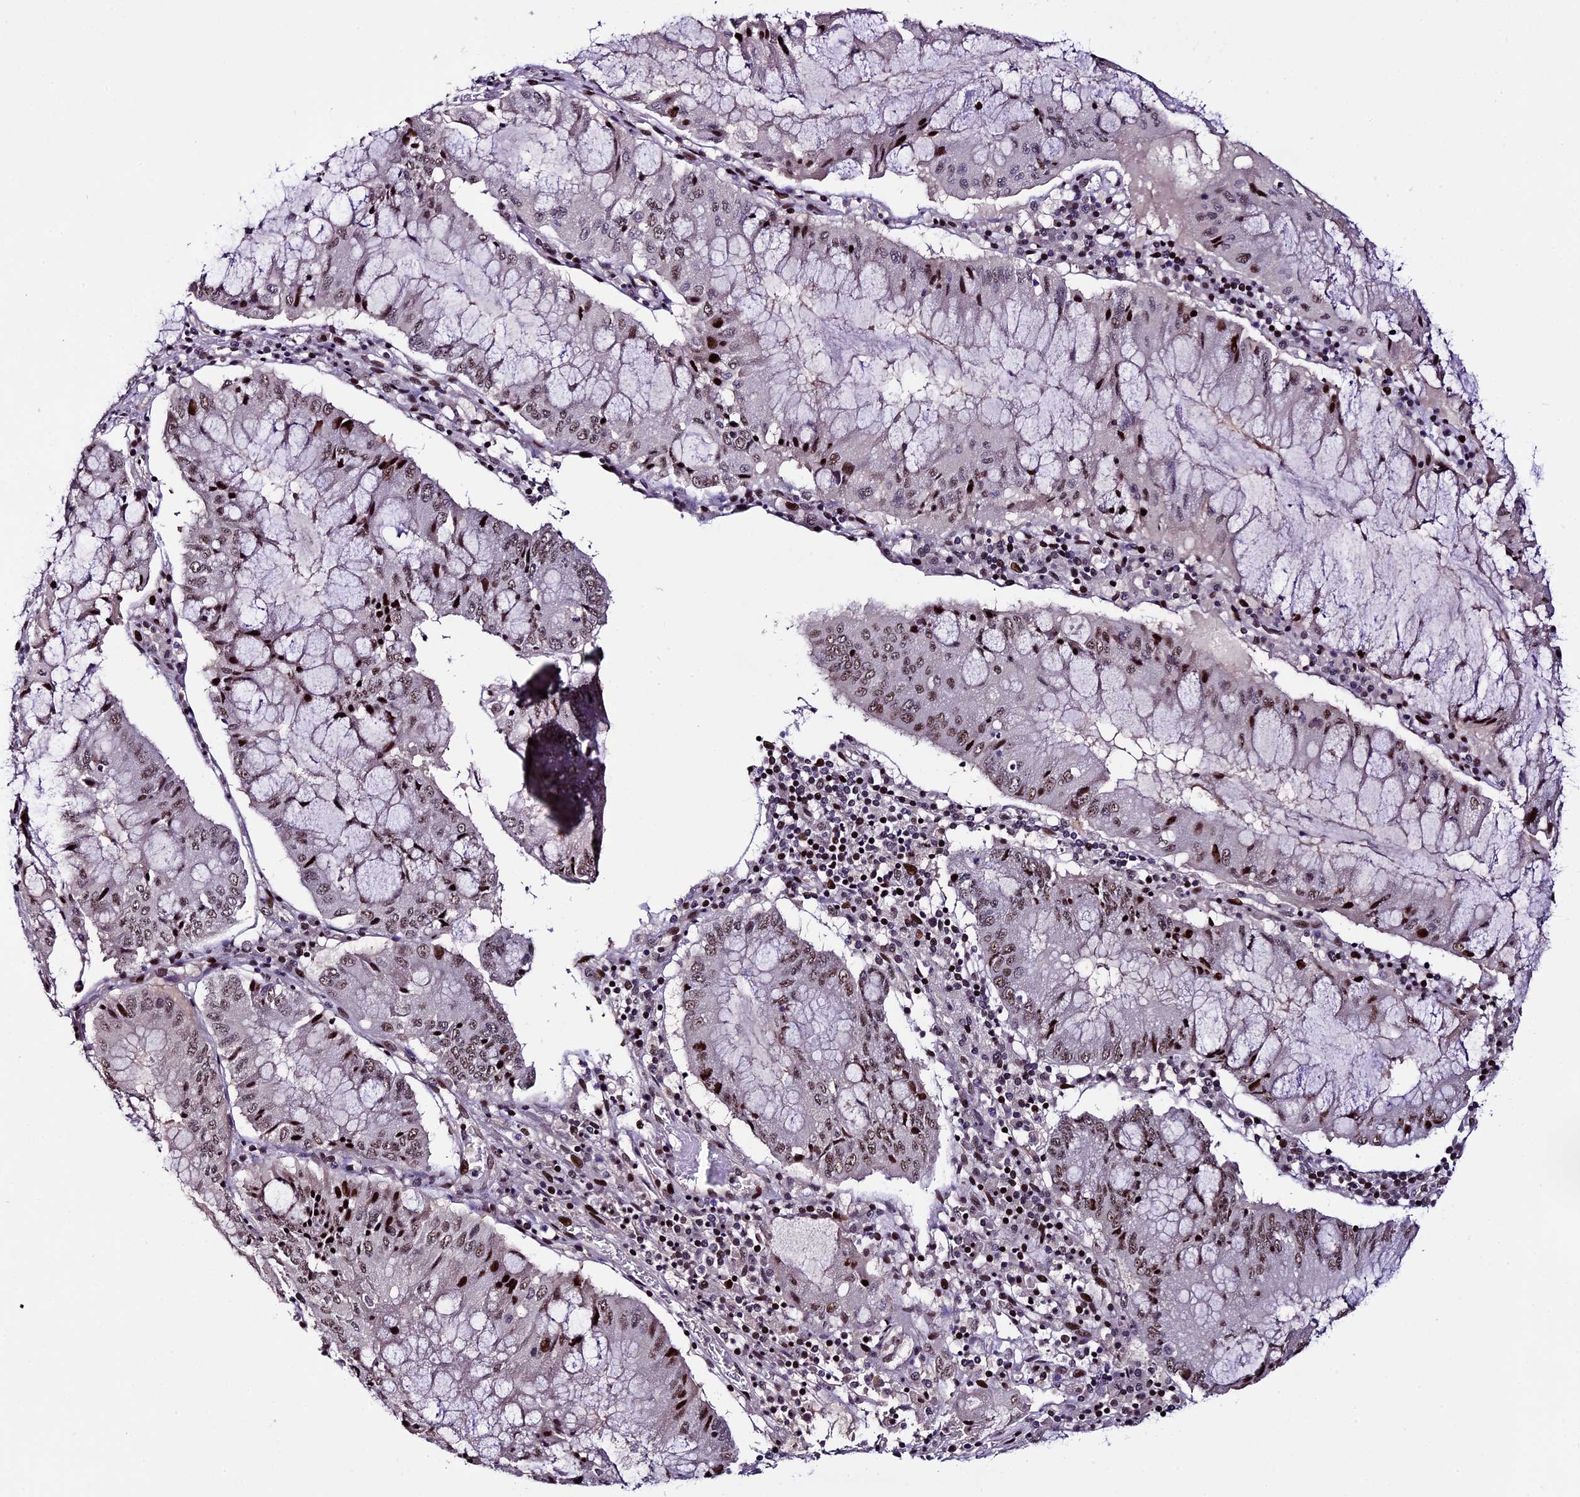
{"staining": {"intensity": "strong", "quantity": "25%-75%", "location": "nuclear"}, "tissue": "pancreatic cancer", "cell_type": "Tumor cells", "image_type": "cancer", "snomed": [{"axis": "morphology", "description": "Adenocarcinoma, NOS"}, {"axis": "topography", "description": "Pancreas"}], "caption": "High-magnification brightfield microscopy of pancreatic cancer stained with DAB (3,3'-diaminobenzidine) (brown) and counterstained with hematoxylin (blue). tumor cells exhibit strong nuclear staining is identified in about25%-75% of cells.", "gene": "TCP11L2", "patient": {"sex": "female", "age": 50}}